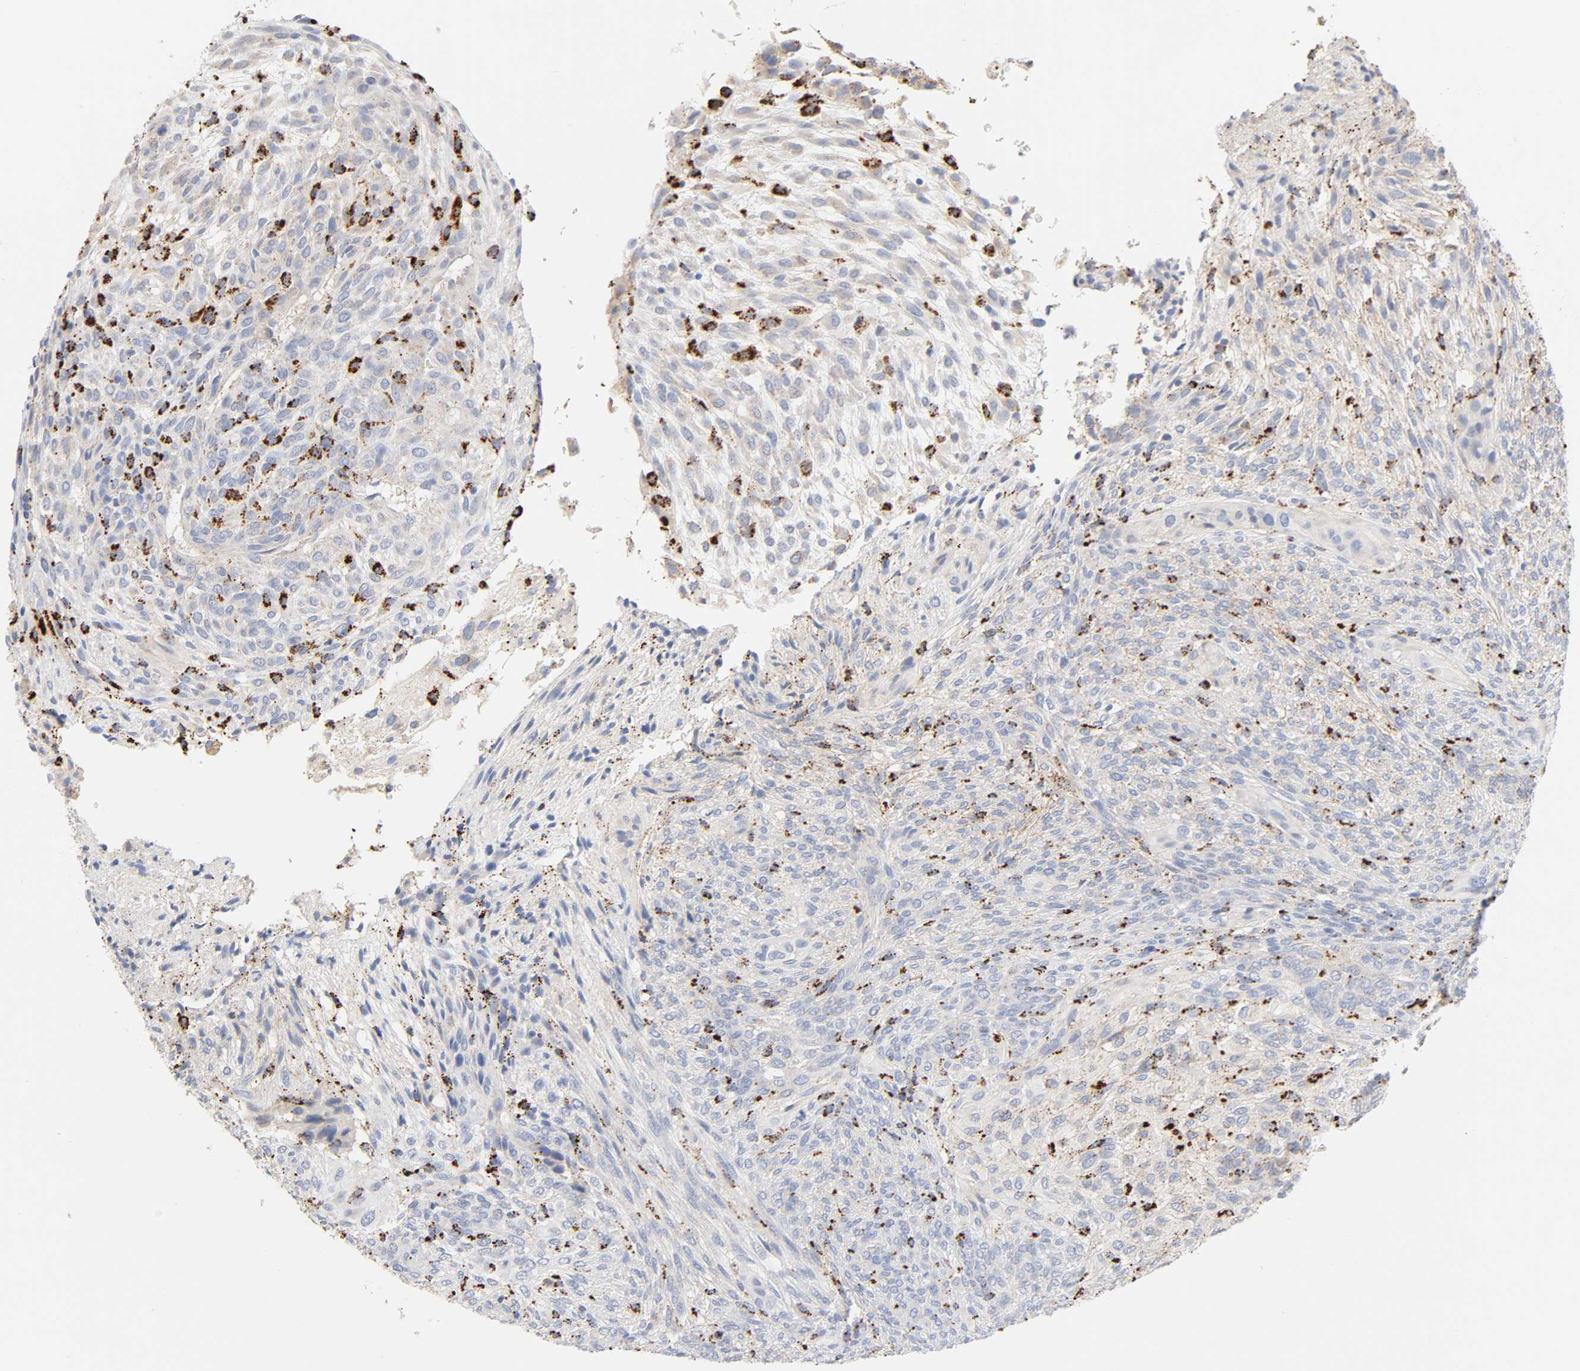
{"staining": {"intensity": "strong", "quantity": "25%-75%", "location": "cytoplasmic/membranous"}, "tissue": "glioma", "cell_type": "Tumor cells", "image_type": "cancer", "snomed": [{"axis": "morphology", "description": "Glioma, malignant, High grade"}, {"axis": "topography", "description": "Cerebral cortex"}], "caption": "Malignant high-grade glioma was stained to show a protein in brown. There is high levels of strong cytoplasmic/membranous positivity in about 25%-75% of tumor cells. (brown staining indicates protein expression, while blue staining denotes nuclei).", "gene": "MAGEB17", "patient": {"sex": "female", "age": 55}}